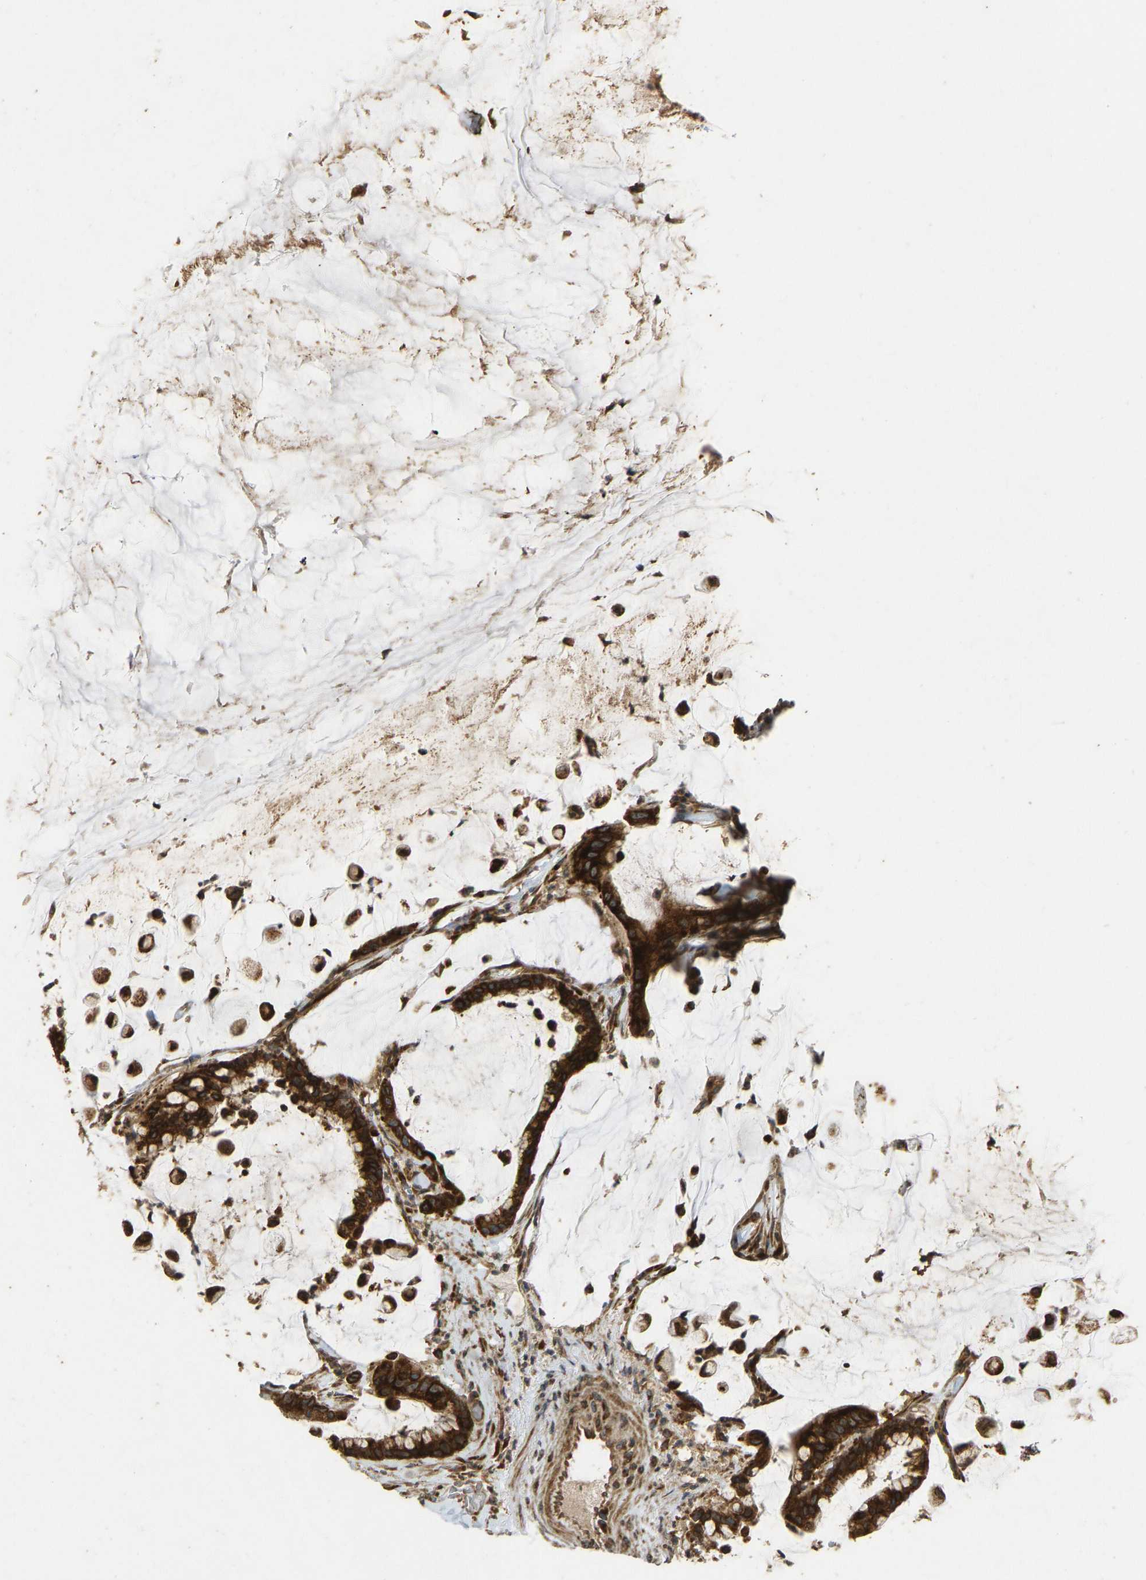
{"staining": {"intensity": "strong", "quantity": ">75%", "location": "cytoplasmic/membranous"}, "tissue": "pancreatic cancer", "cell_type": "Tumor cells", "image_type": "cancer", "snomed": [{"axis": "morphology", "description": "Adenocarcinoma, NOS"}, {"axis": "topography", "description": "Pancreas"}], "caption": "Brown immunohistochemical staining in pancreatic adenocarcinoma shows strong cytoplasmic/membranous expression in about >75% of tumor cells. Using DAB (brown) and hematoxylin (blue) stains, captured at high magnification using brightfield microscopy.", "gene": "RPN2", "patient": {"sex": "male", "age": 41}}